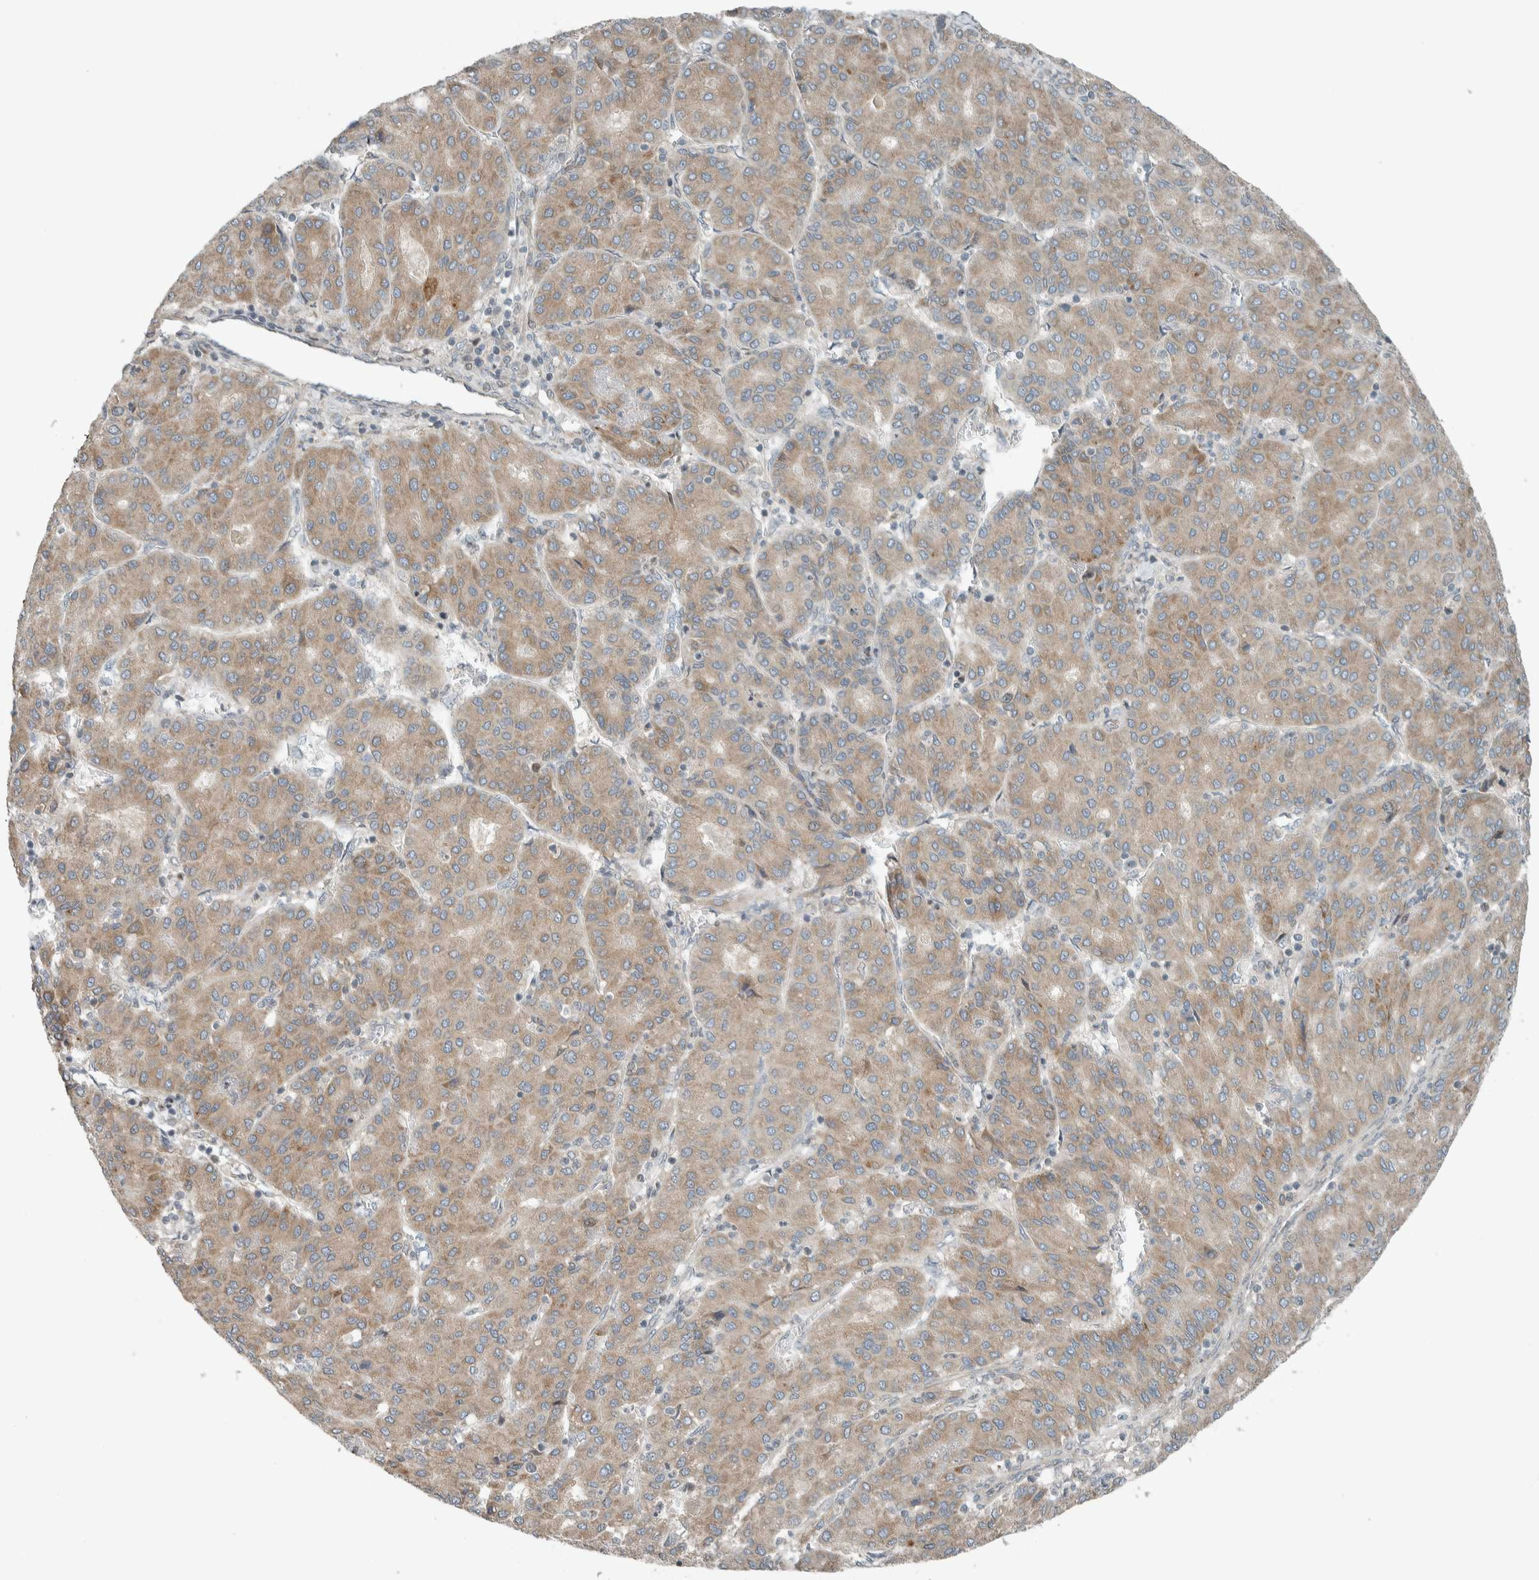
{"staining": {"intensity": "weak", "quantity": "25%-75%", "location": "cytoplasmic/membranous"}, "tissue": "liver cancer", "cell_type": "Tumor cells", "image_type": "cancer", "snomed": [{"axis": "morphology", "description": "Carcinoma, Hepatocellular, NOS"}, {"axis": "topography", "description": "Liver"}], "caption": "The image shows a brown stain indicating the presence of a protein in the cytoplasmic/membranous of tumor cells in hepatocellular carcinoma (liver). (IHC, brightfield microscopy, high magnification).", "gene": "SEL1L", "patient": {"sex": "male", "age": 65}}